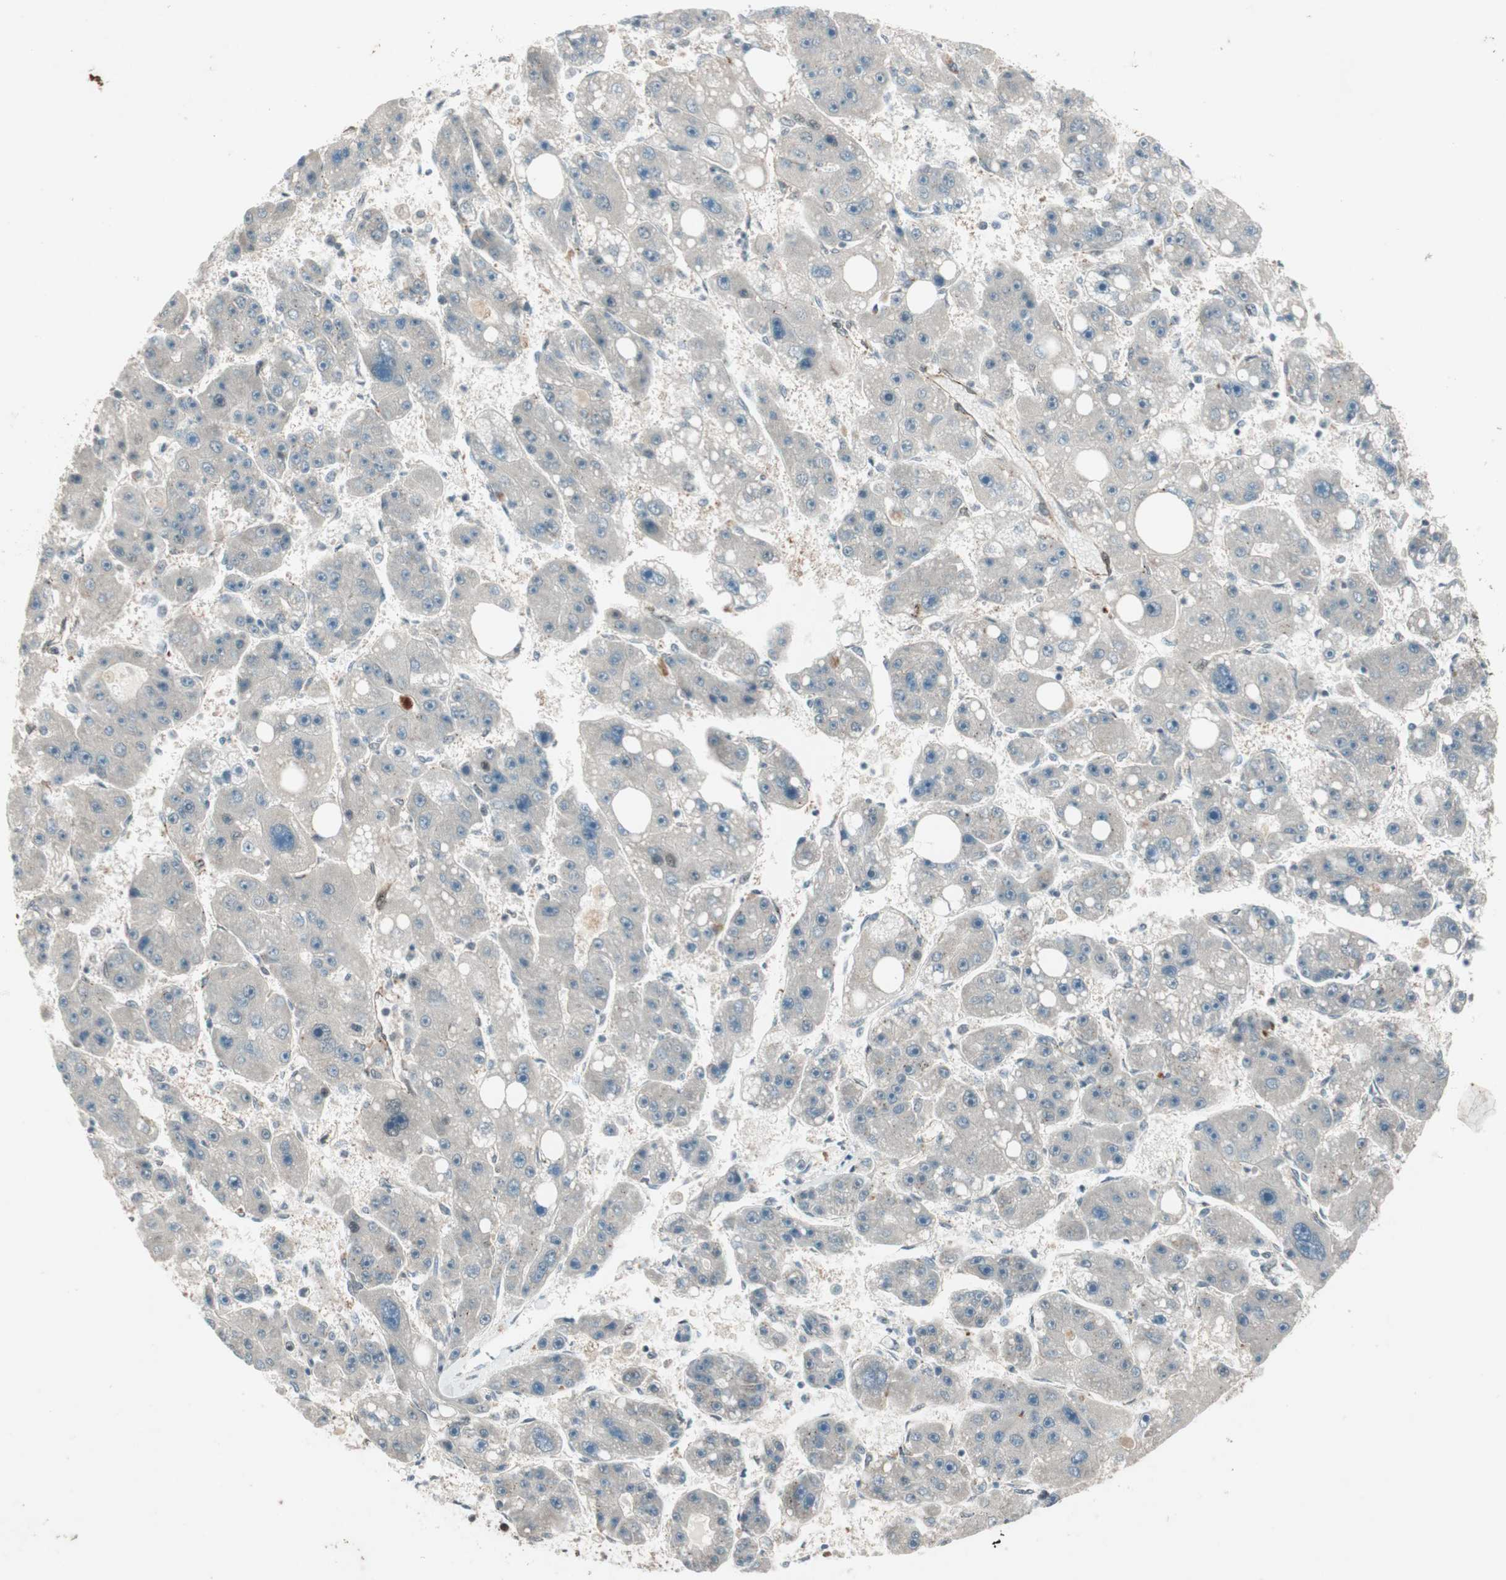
{"staining": {"intensity": "negative", "quantity": "none", "location": "none"}, "tissue": "liver cancer", "cell_type": "Tumor cells", "image_type": "cancer", "snomed": [{"axis": "morphology", "description": "Carcinoma, Hepatocellular, NOS"}, {"axis": "topography", "description": "Liver"}], "caption": "There is no significant positivity in tumor cells of hepatocellular carcinoma (liver). (DAB (3,3'-diaminobenzidine) IHC with hematoxylin counter stain).", "gene": "CDK19", "patient": {"sex": "female", "age": 61}}